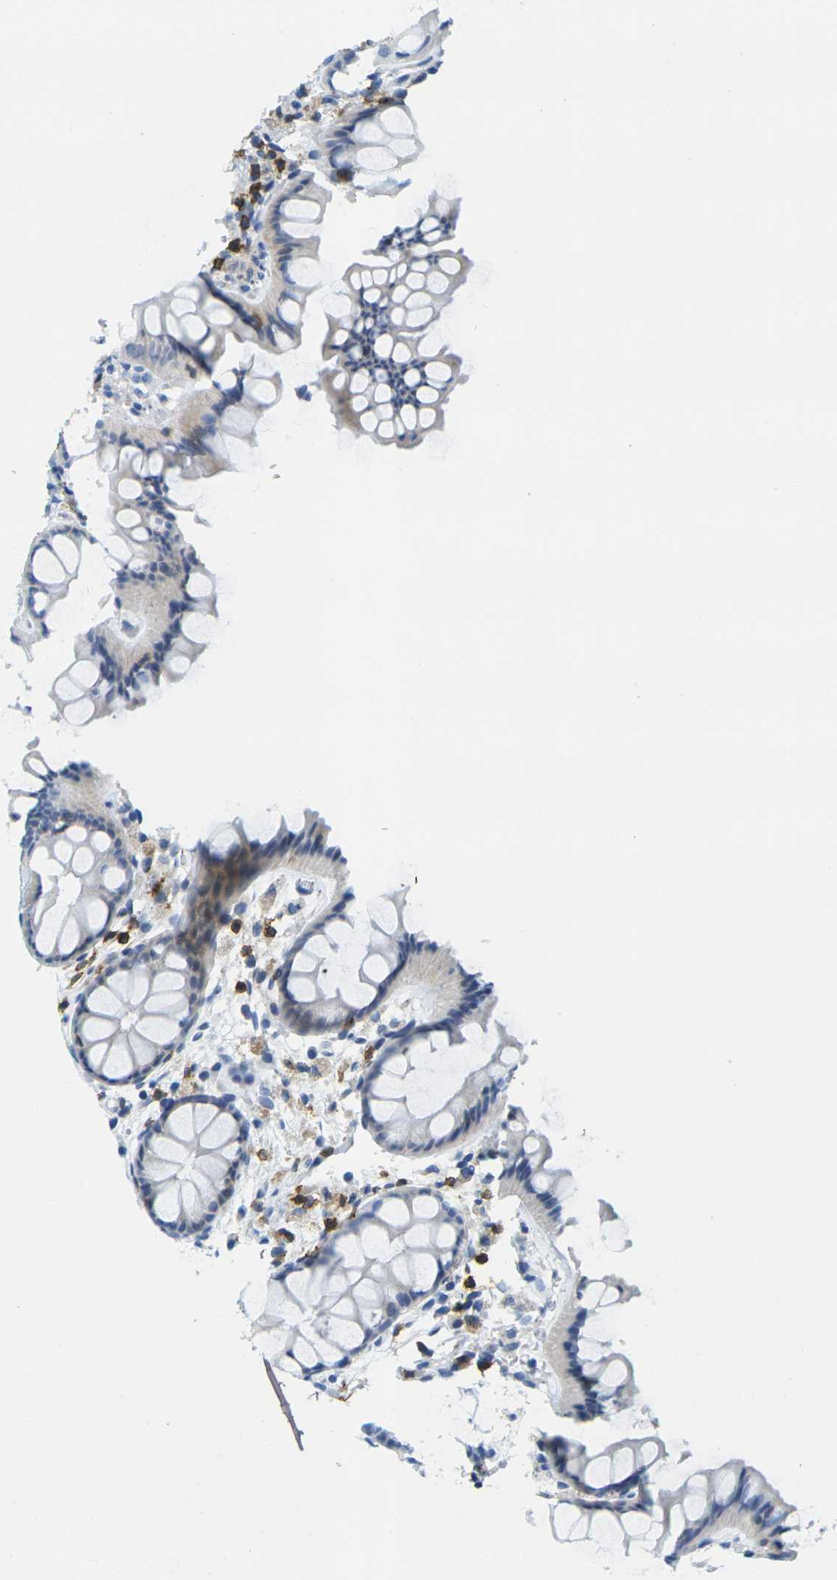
{"staining": {"intensity": "negative", "quantity": "none", "location": "none"}, "tissue": "colon", "cell_type": "Endothelial cells", "image_type": "normal", "snomed": [{"axis": "morphology", "description": "Normal tissue, NOS"}, {"axis": "topography", "description": "Colon"}], "caption": "This is an immunohistochemistry photomicrograph of benign colon. There is no expression in endothelial cells.", "gene": "CD3D", "patient": {"sex": "female", "age": 55}}